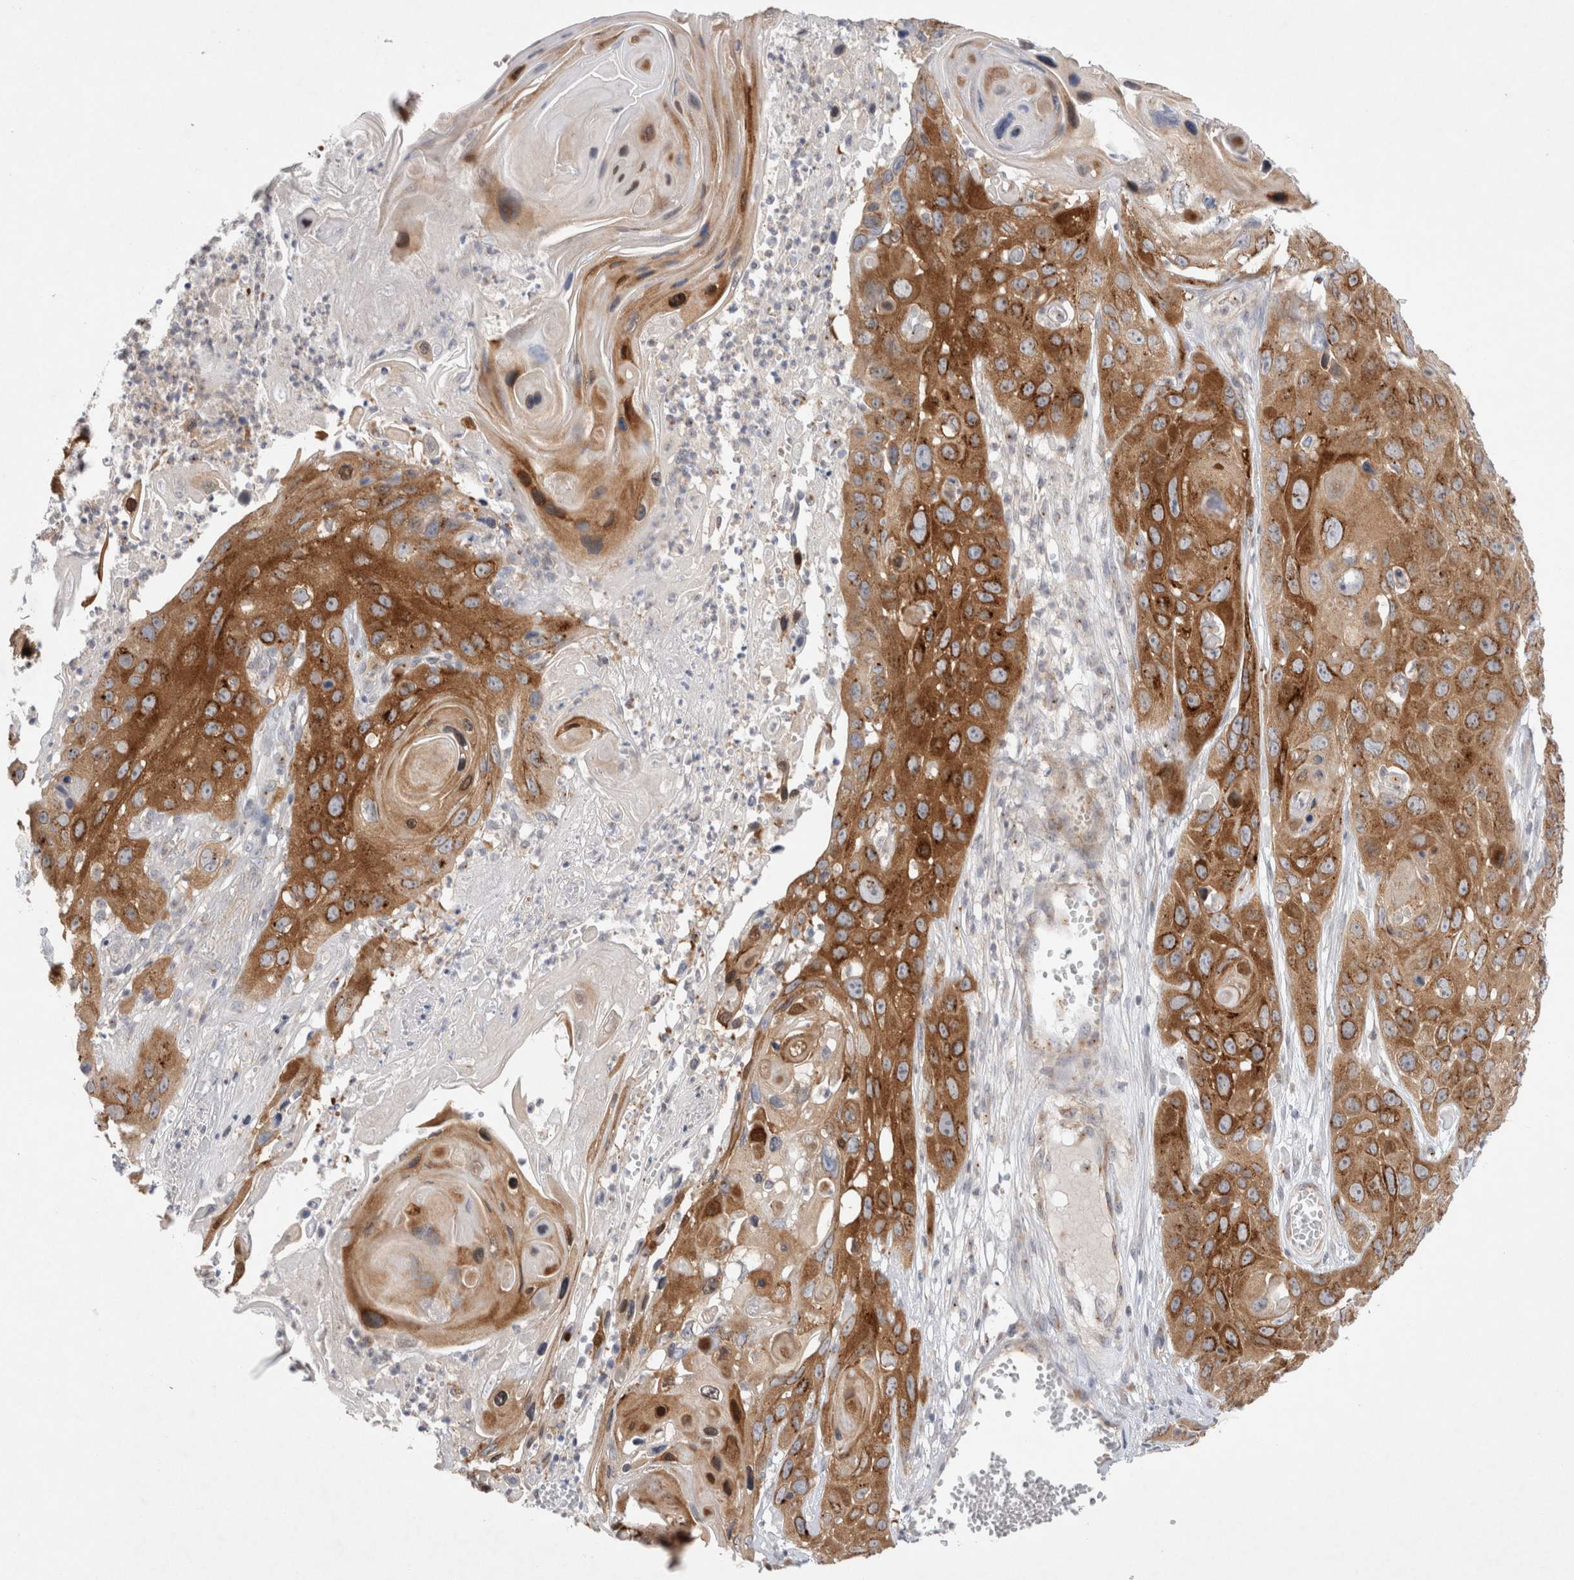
{"staining": {"intensity": "strong", "quantity": ">75%", "location": "cytoplasmic/membranous"}, "tissue": "skin cancer", "cell_type": "Tumor cells", "image_type": "cancer", "snomed": [{"axis": "morphology", "description": "Squamous cell carcinoma, NOS"}, {"axis": "topography", "description": "Skin"}], "caption": "Brown immunohistochemical staining in human skin cancer demonstrates strong cytoplasmic/membranous expression in approximately >75% of tumor cells. The staining is performed using DAB brown chromogen to label protein expression. The nuclei are counter-stained blue using hematoxylin.", "gene": "BICD2", "patient": {"sex": "male", "age": 55}}